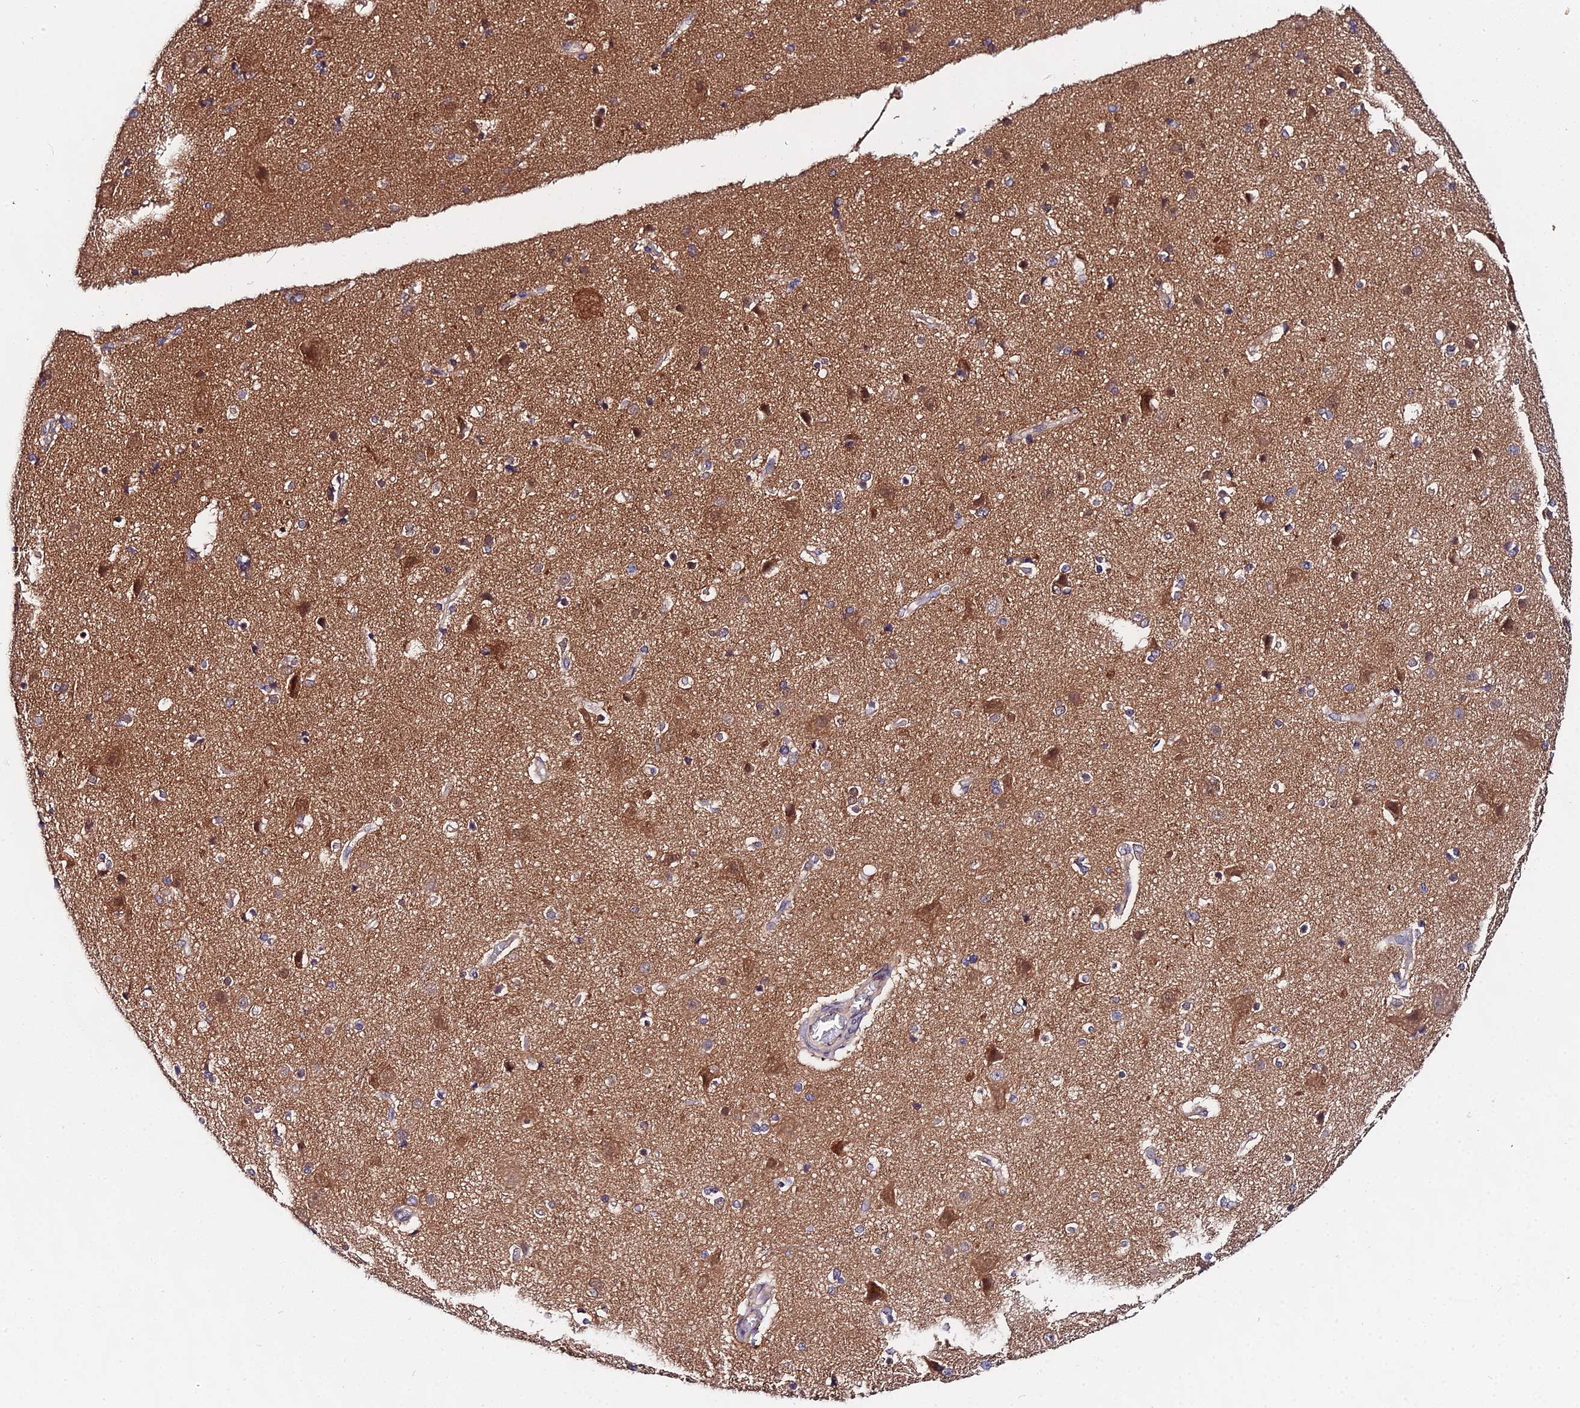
{"staining": {"intensity": "negative", "quantity": "none", "location": "none"}, "tissue": "cerebral cortex", "cell_type": "Endothelial cells", "image_type": "normal", "snomed": [{"axis": "morphology", "description": "Normal tissue, NOS"}, {"axis": "topography", "description": "Cerebral cortex"}], "caption": "Micrograph shows no significant protein staining in endothelial cells of unremarkable cerebral cortex. Nuclei are stained in blue.", "gene": "PPP2R2A", "patient": {"sex": "female", "age": 54}}